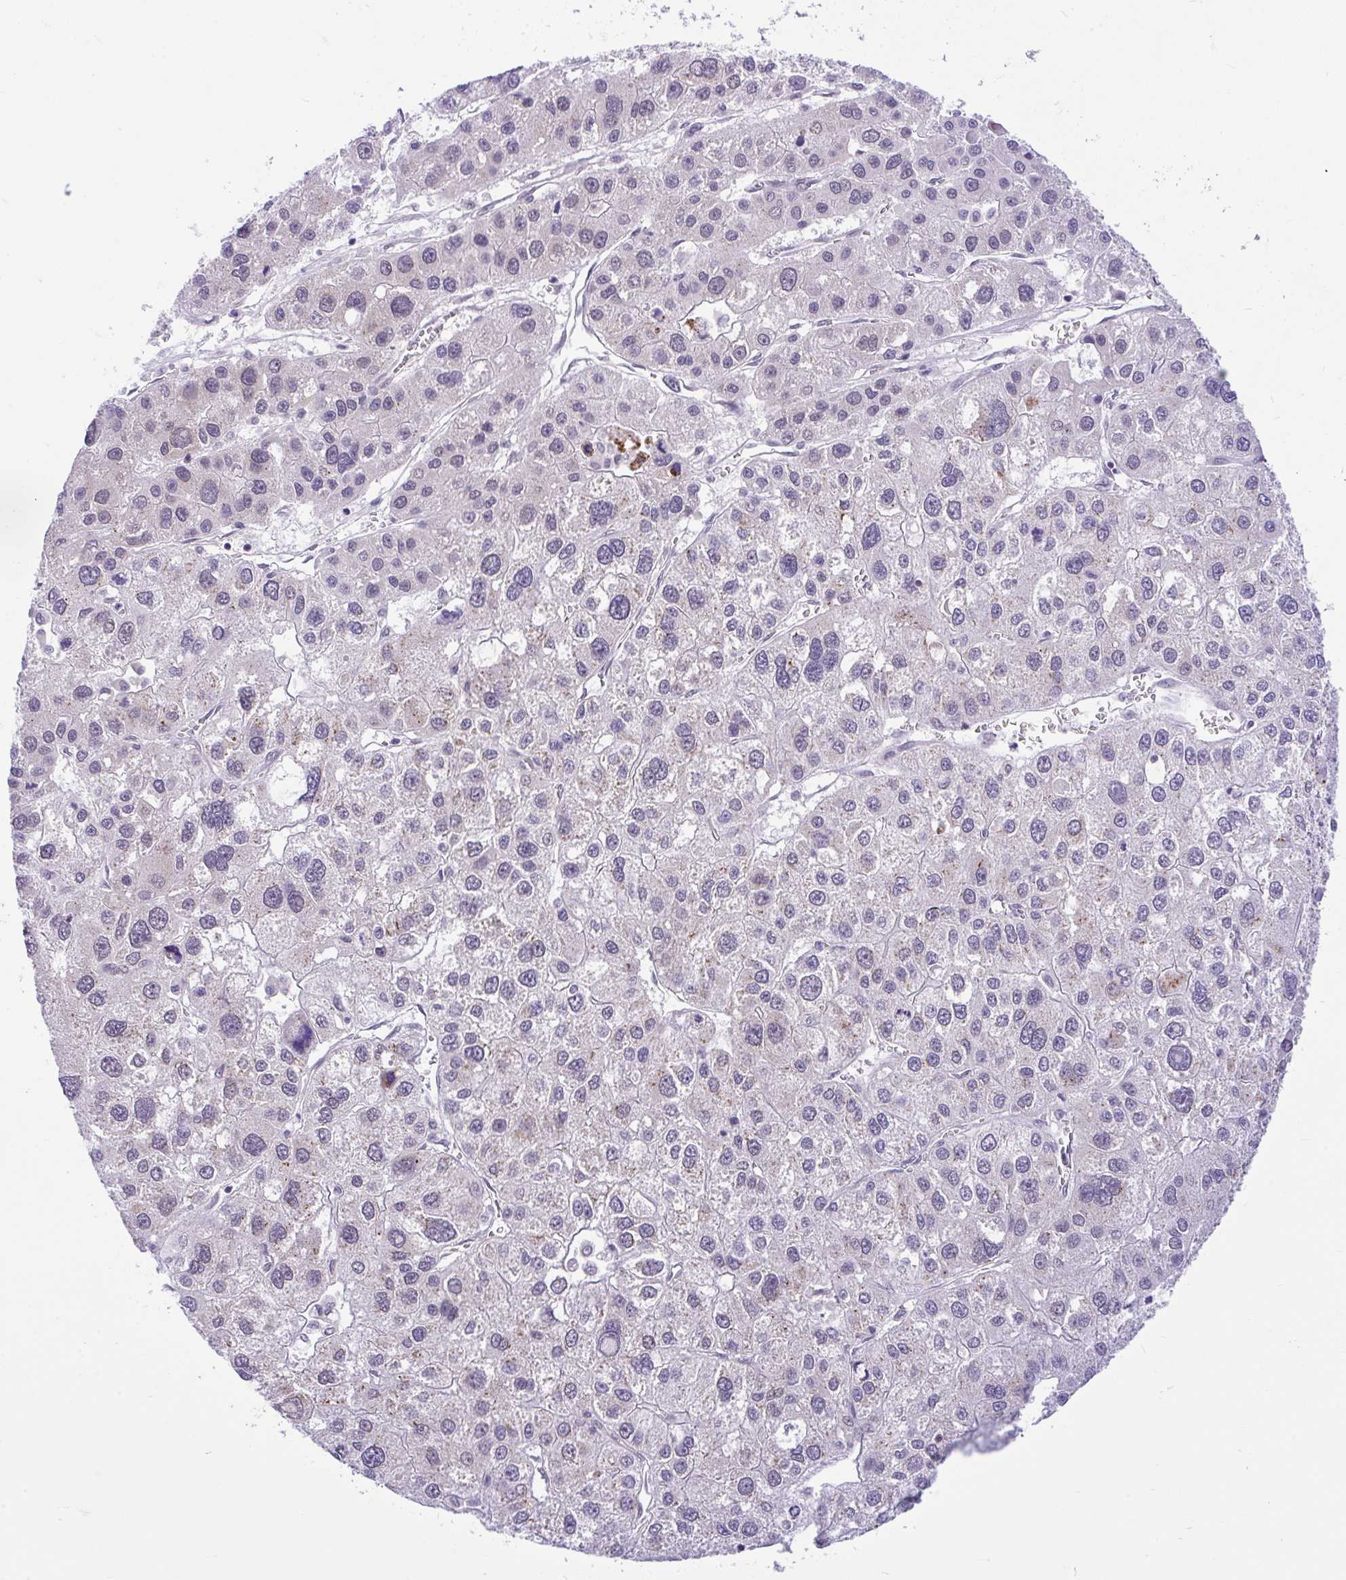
{"staining": {"intensity": "weak", "quantity": "<25%", "location": "cytoplasmic/membranous"}, "tissue": "liver cancer", "cell_type": "Tumor cells", "image_type": "cancer", "snomed": [{"axis": "morphology", "description": "Carcinoma, Hepatocellular, NOS"}, {"axis": "topography", "description": "Liver"}], "caption": "High power microscopy histopathology image of an immunohistochemistry (IHC) photomicrograph of liver cancer (hepatocellular carcinoma), revealing no significant expression in tumor cells. The staining was performed using DAB (3,3'-diaminobenzidine) to visualize the protein expression in brown, while the nuclei were stained in blue with hematoxylin (Magnification: 20x).", "gene": "PYCR2", "patient": {"sex": "male", "age": 73}}